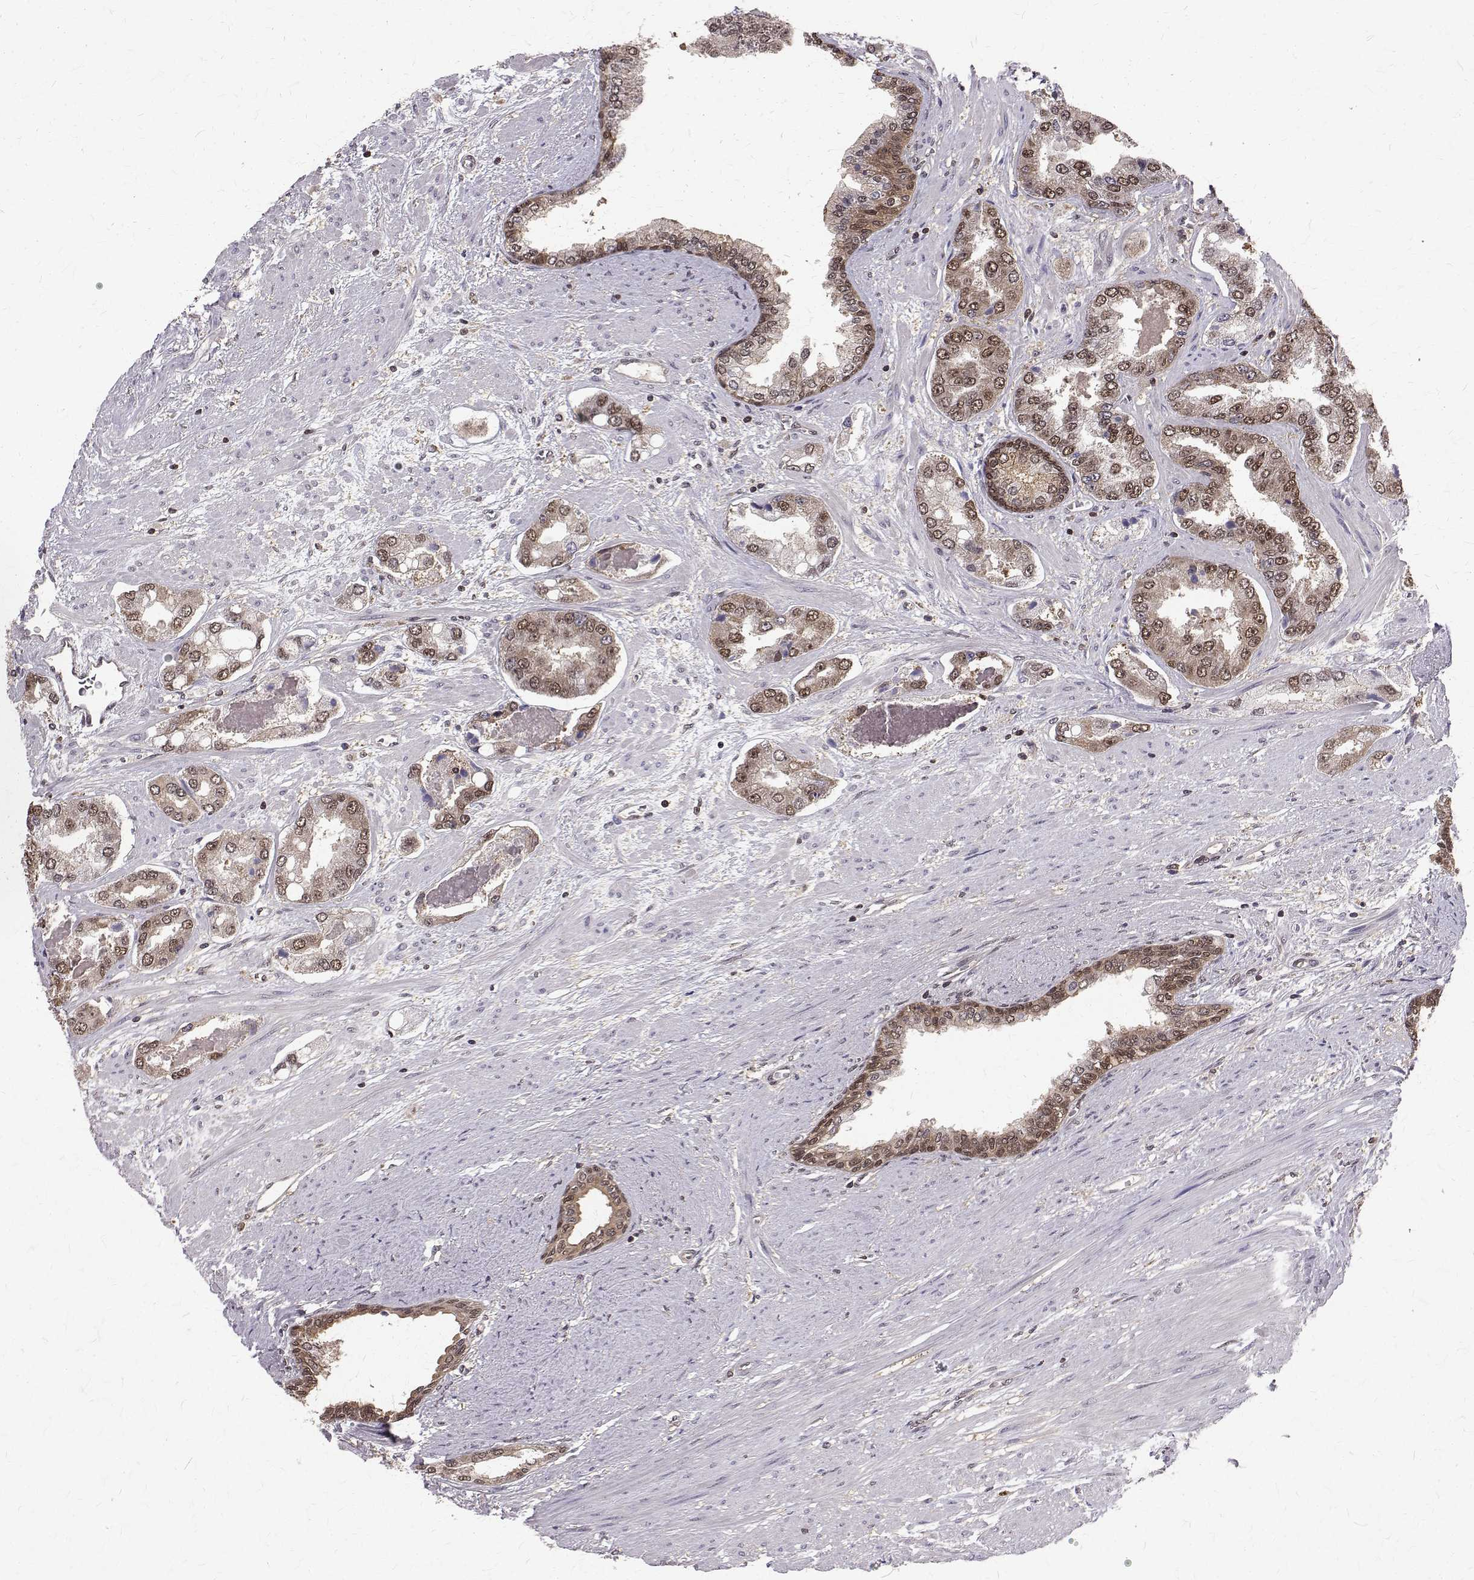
{"staining": {"intensity": "weak", "quantity": ">75%", "location": "cytoplasmic/membranous,nuclear"}, "tissue": "prostate cancer", "cell_type": "Tumor cells", "image_type": "cancer", "snomed": [{"axis": "morphology", "description": "Adenocarcinoma, Low grade"}, {"axis": "topography", "description": "Prostate"}], "caption": "Prostate cancer stained with a brown dye displays weak cytoplasmic/membranous and nuclear positive staining in about >75% of tumor cells.", "gene": "NIF3L1", "patient": {"sex": "male", "age": 60}}